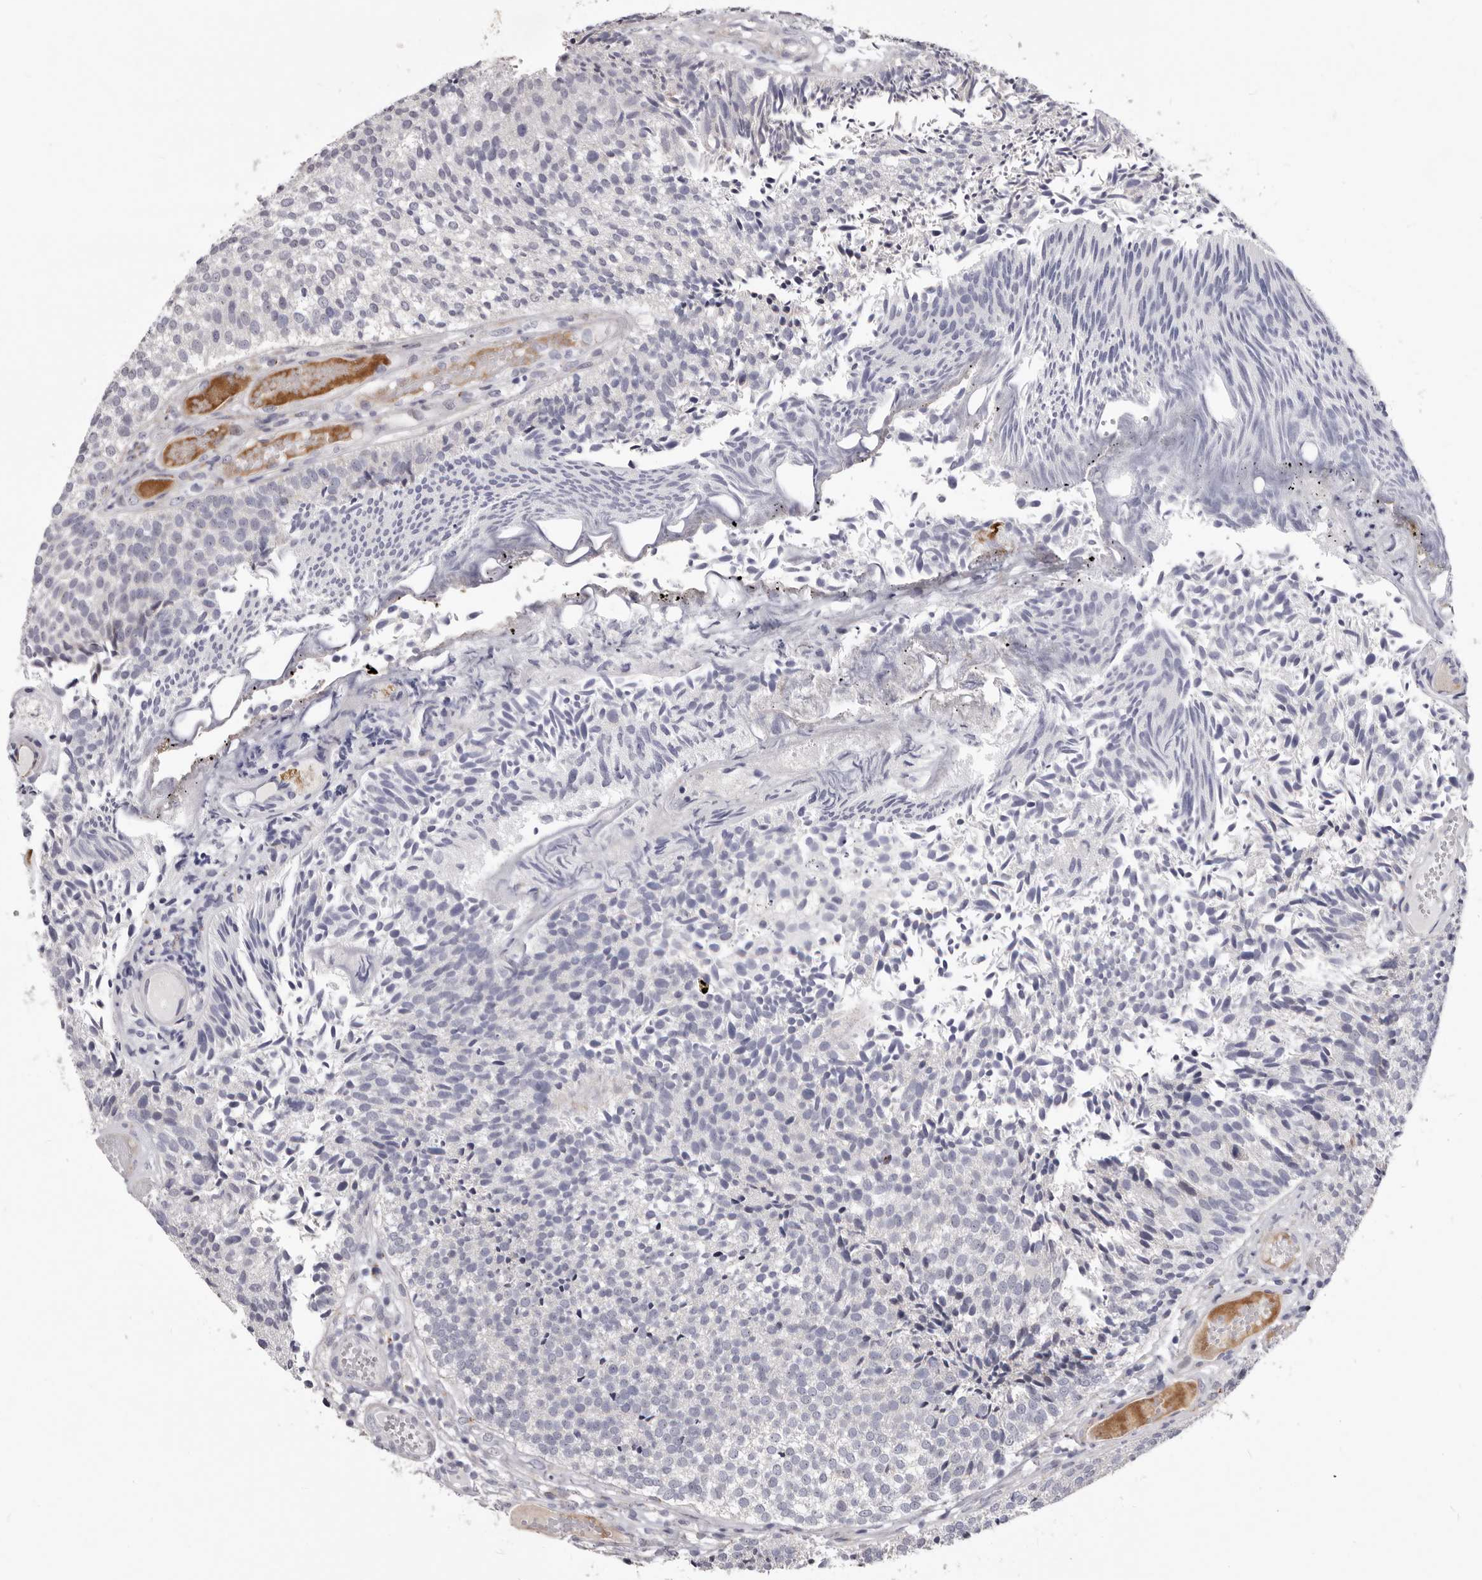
{"staining": {"intensity": "negative", "quantity": "none", "location": "none"}, "tissue": "urothelial cancer", "cell_type": "Tumor cells", "image_type": "cancer", "snomed": [{"axis": "morphology", "description": "Urothelial carcinoma, Low grade"}, {"axis": "topography", "description": "Urinary bladder"}], "caption": "High magnification brightfield microscopy of urothelial cancer stained with DAB (brown) and counterstained with hematoxylin (blue): tumor cells show no significant positivity. (IHC, brightfield microscopy, high magnification).", "gene": "NUBPL", "patient": {"sex": "male", "age": 86}}